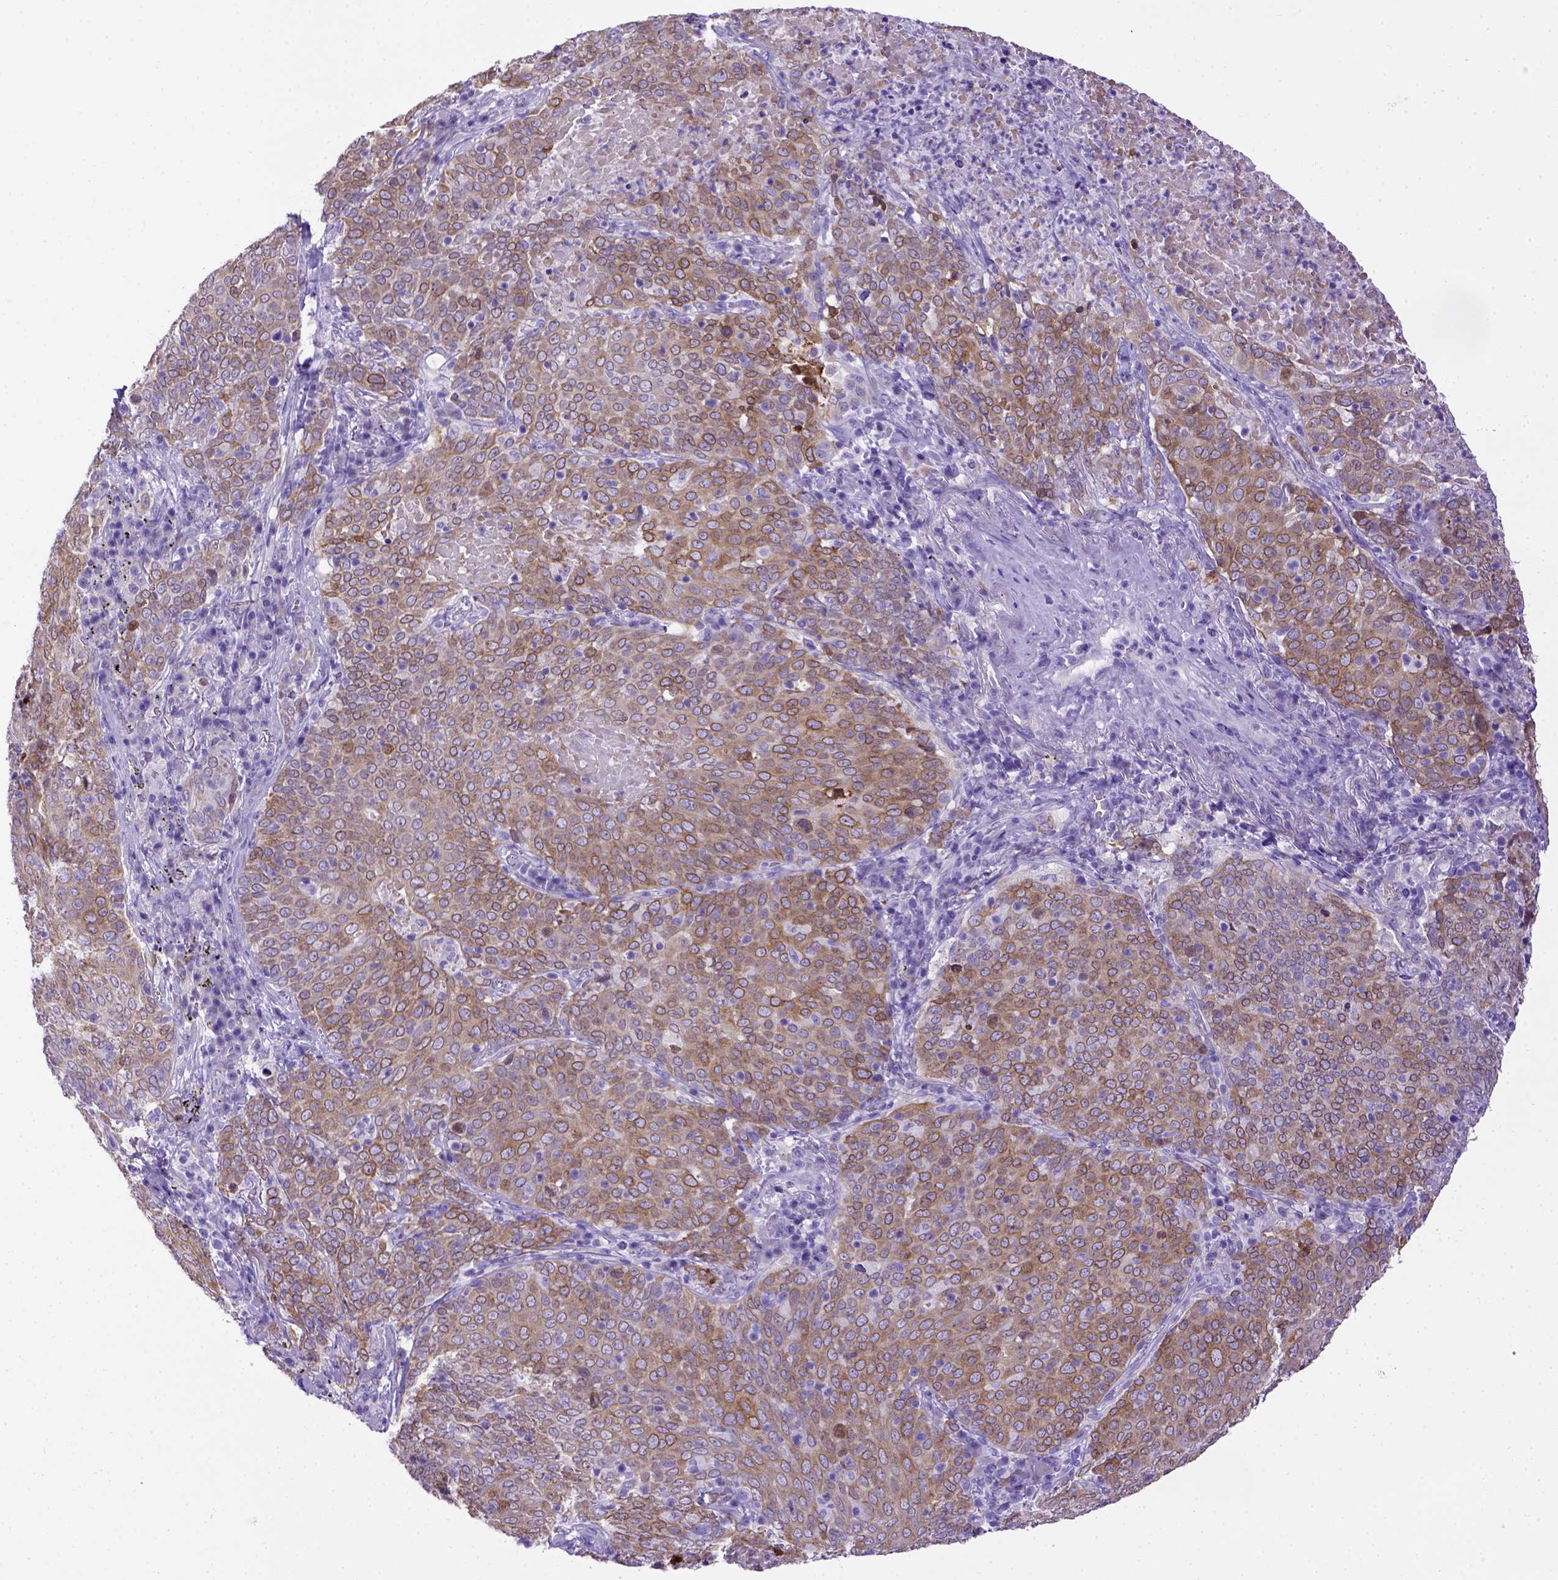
{"staining": {"intensity": "moderate", "quantity": ">75%", "location": "cytoplasmic/membranous"}, "tissue": "lung cancer", "cell_type": "Tumor cells", "image_type": "cancer", "snomed": [{"axis": "morphology", "description": "Squamous cell carcinoma, NOS"}, {"axis": "topography", "description": "Lung"}], "caption": "Immunohistochemistry image of neoplastic tissue: human lung cancer stained using IHC displays medium levels of moderate protein expression localized specifically in the cytoplasmic/membranous of tumor cells, appearing as a cytoplasmic/membranous brown color.", "gene": "PTGES", "patient": {"sex": "male", "age": 82}}